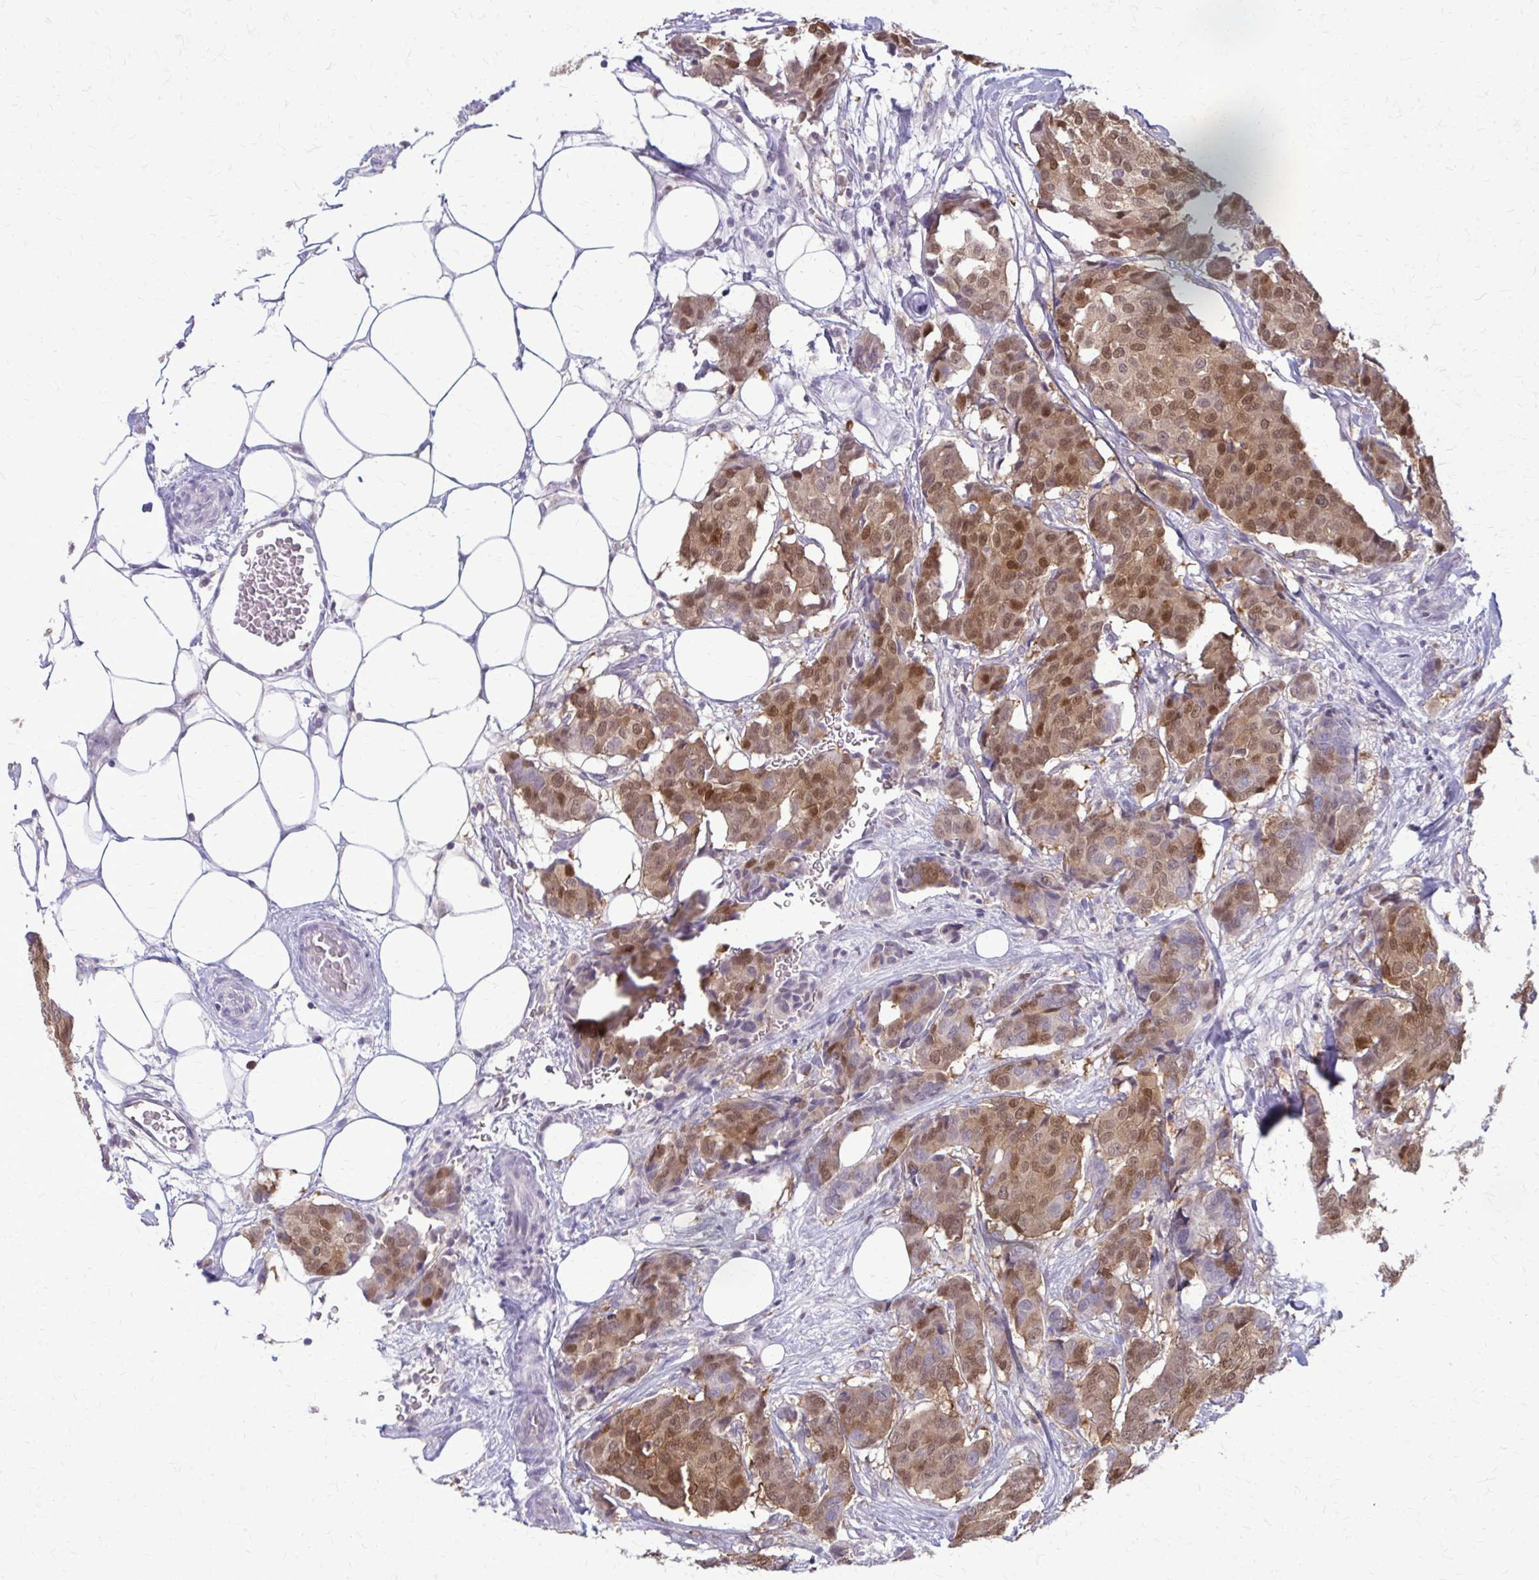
{"staining": {"intensity": "moderate", "quantity": ">75%", "location": "cytoplasmic/membranous,nuclear"}, "tissue": "breast cancer", "cell_type": "Tumor cells", "image_type": "cancer", "snomed": [{"axis": "morphology", "description": "Duct carcinoma"}, {"axis": "topography", "description": "Breast"}], "caption": "This is a photomicrograph of immunohistochemistry (IHC) staining of breast infiltrating ductal carcinoma, which shows moderate expression in the cytoplasmic/membranous and nuclear of tumor cells.", "gene": "GLRX", "patient": {"sex": "female", "age": 75}}